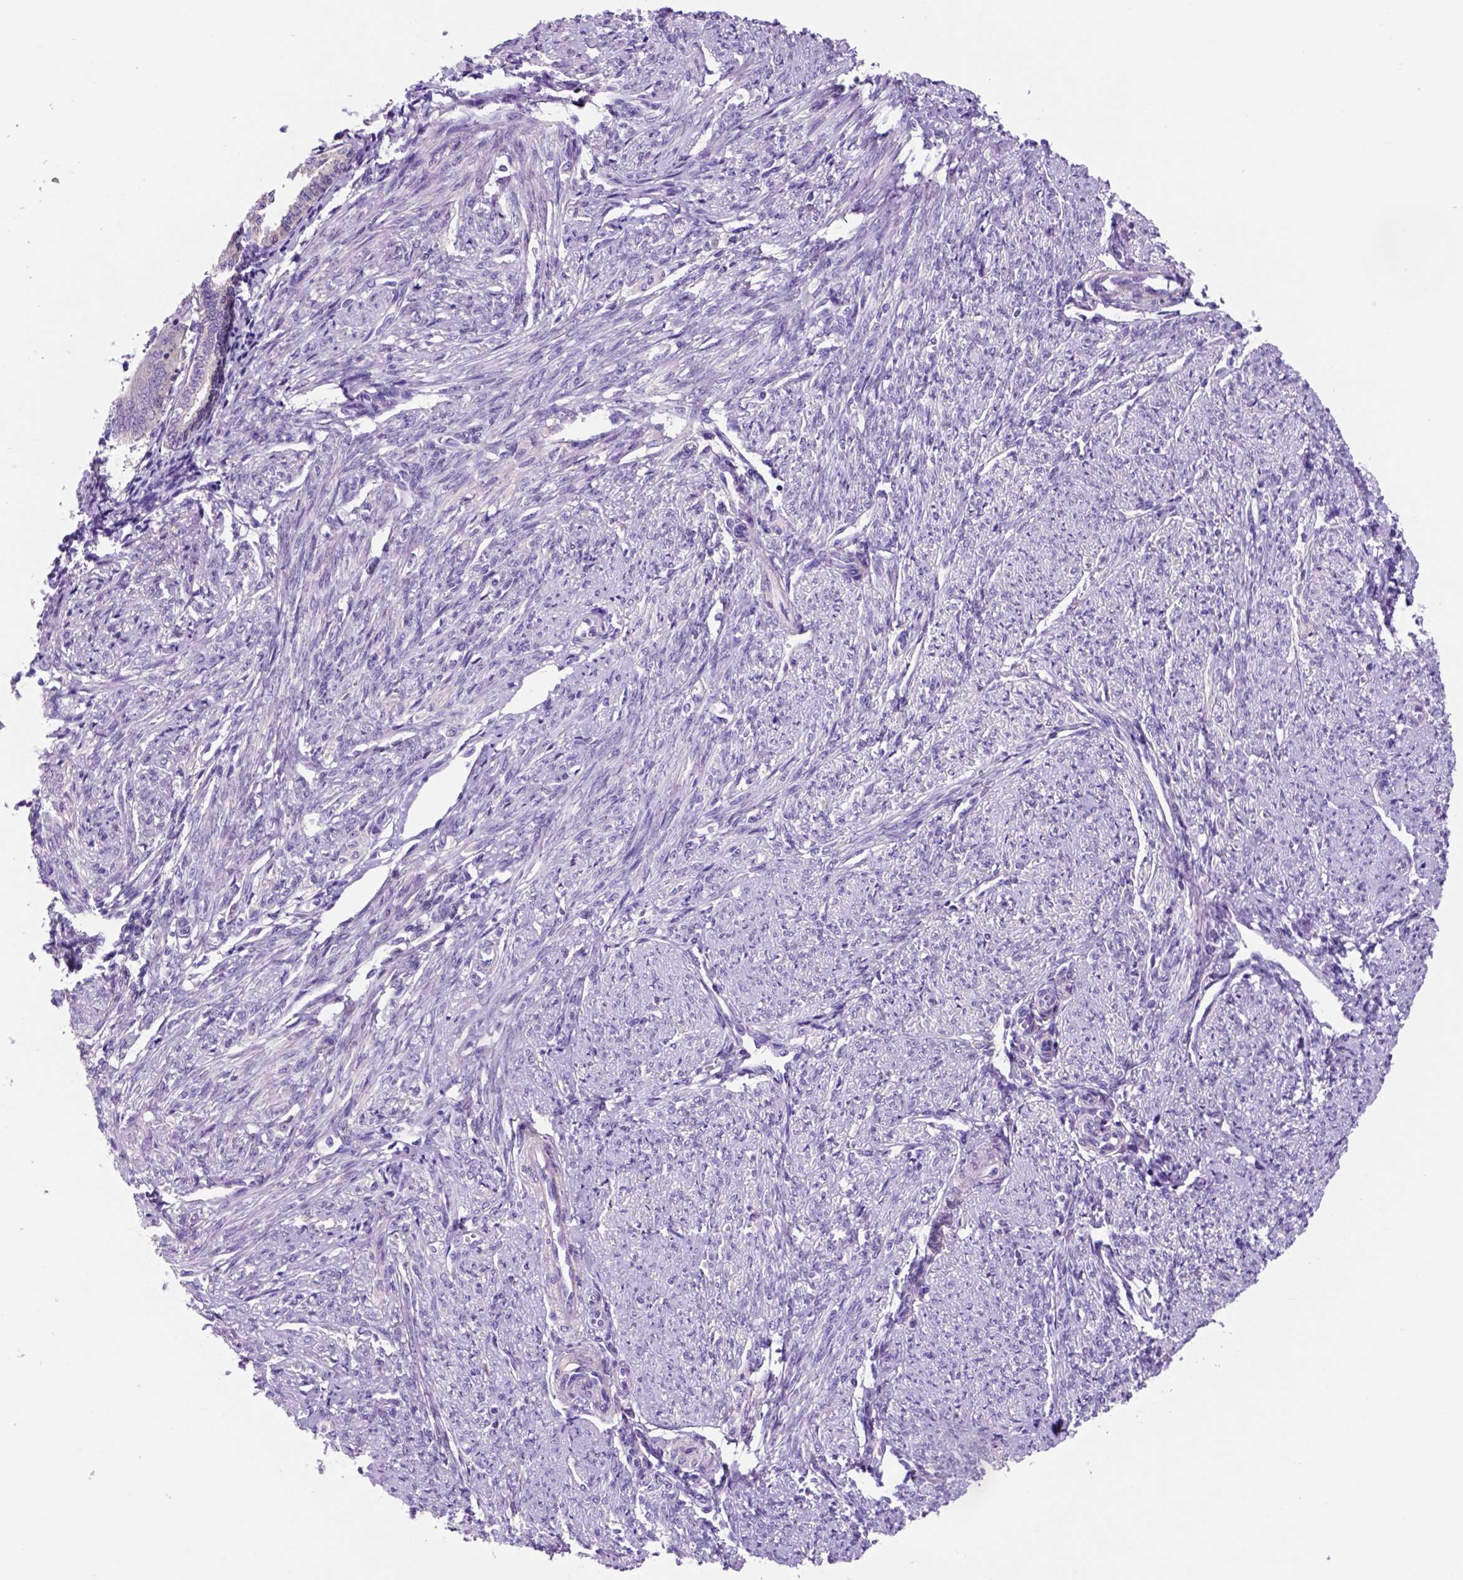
{"staining": {"intensity": "negative", "quantity": "none", "location": "none"}, "tissue": "smooth muscle", "cell_type": "Smooth muscle cells", "image_type": "normal", "snomed": [{"axis": "morphology", "description": "Normal tissue, NOS"}, {"axis": "topography", "description": "Smooth muscle"}], "caption": "Smooth muscle cells show no significant expression in normal smooth muscle. (DAB (3,3'-diaminobenzidine) immunohistochemistry visualized using brightfield microscopy, high magnification).", "gene": "EGFR", "patient": {"sex": "female", "age": 65}}